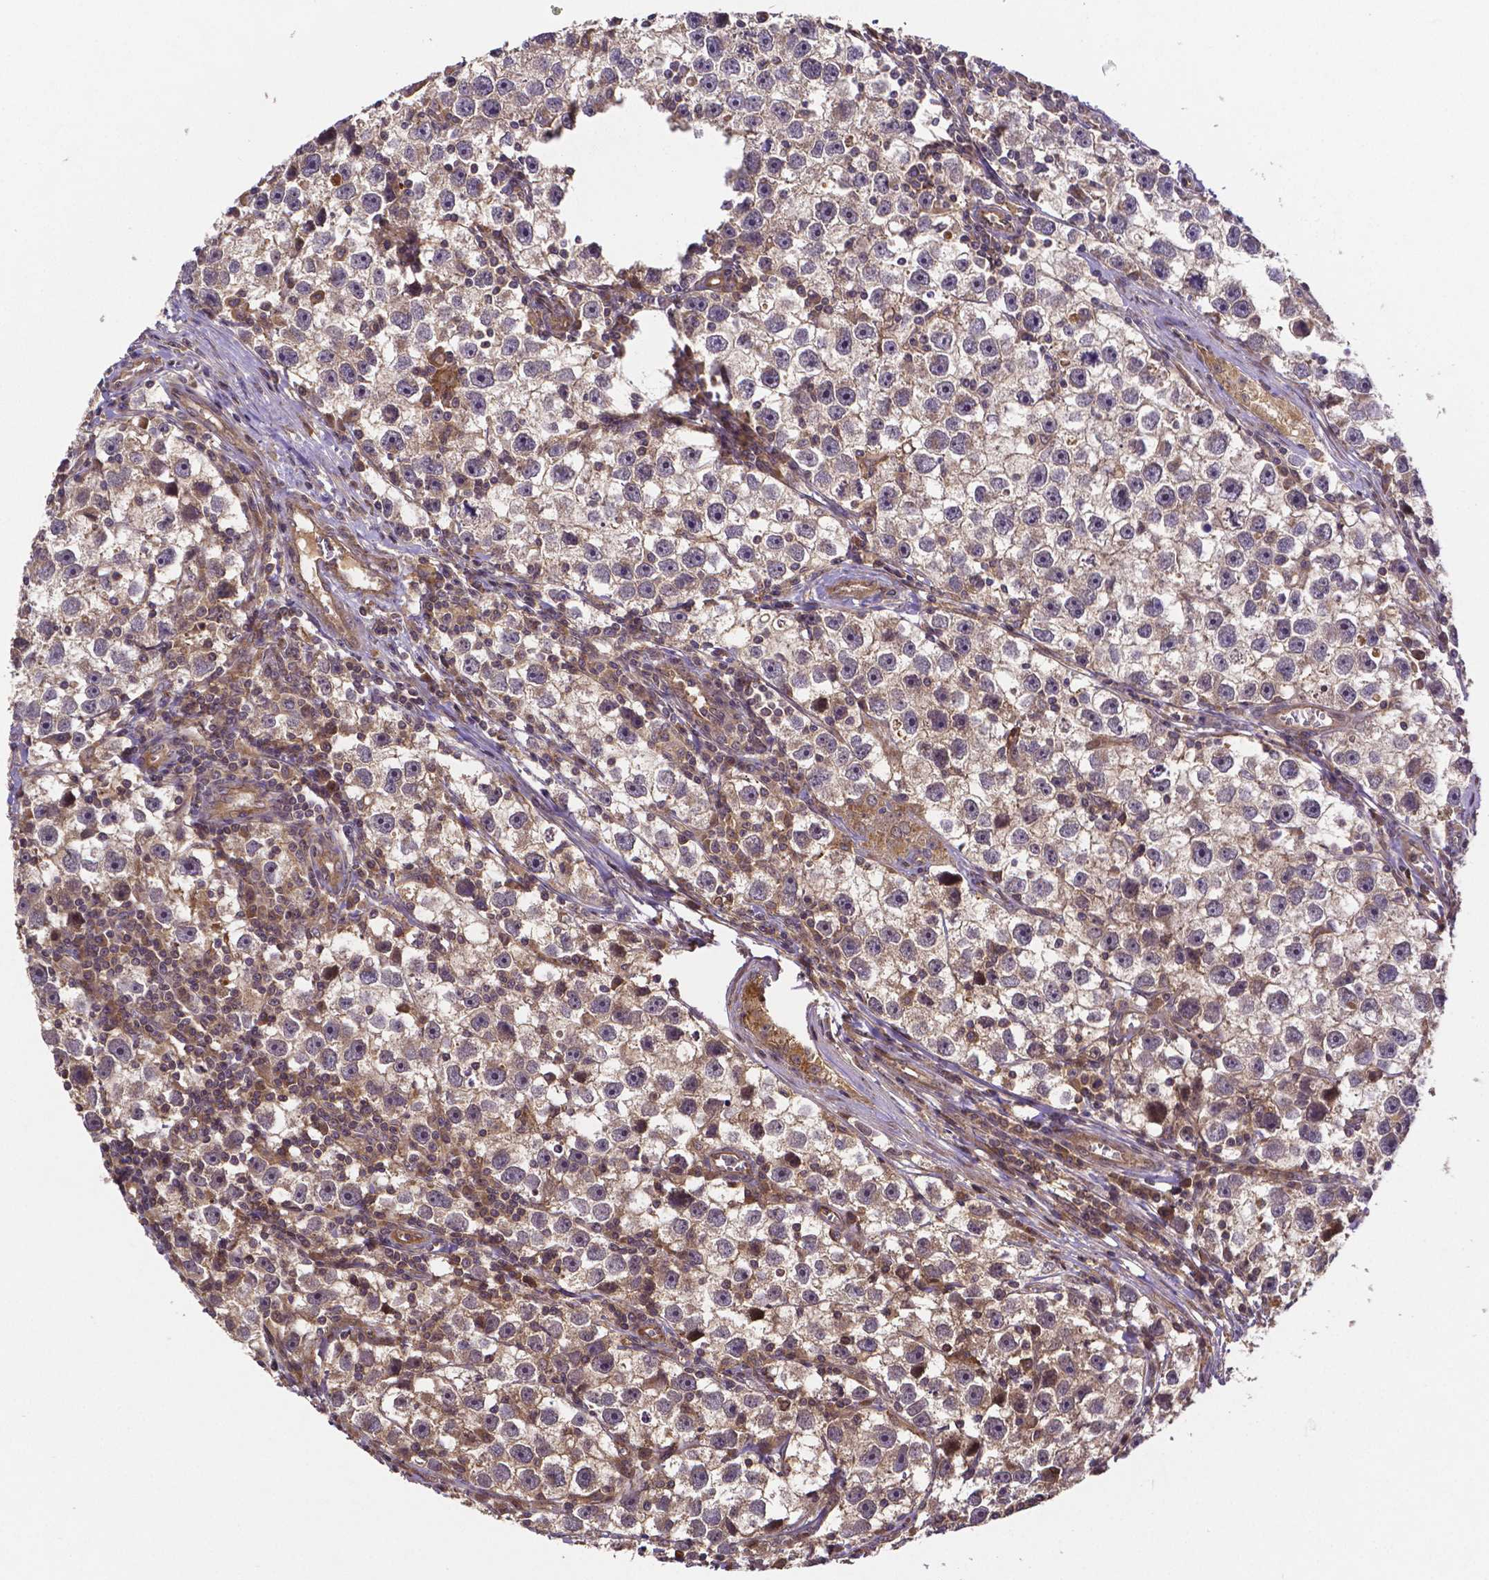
{"staining": {"intensity": "weak", "quantity": "25%-75%", "location": "cytoplasmic/membranous"}, "tissue": "testis cancer", "cell_type": "Tumor cells", "image_type": "cancer", "snomed": [{"axis": "morphology", "description": "Seminoma, NOS"}, {"axis": "topography", "description": "Testis"}], "caption": "A low amount of weak cytoplasmic/membranous staining is identified in approximately 25%-75% of tumor cells in testis seminoma tissue.", "gene": "RNF123", "patient": {"sex": "male", "age": 30}}